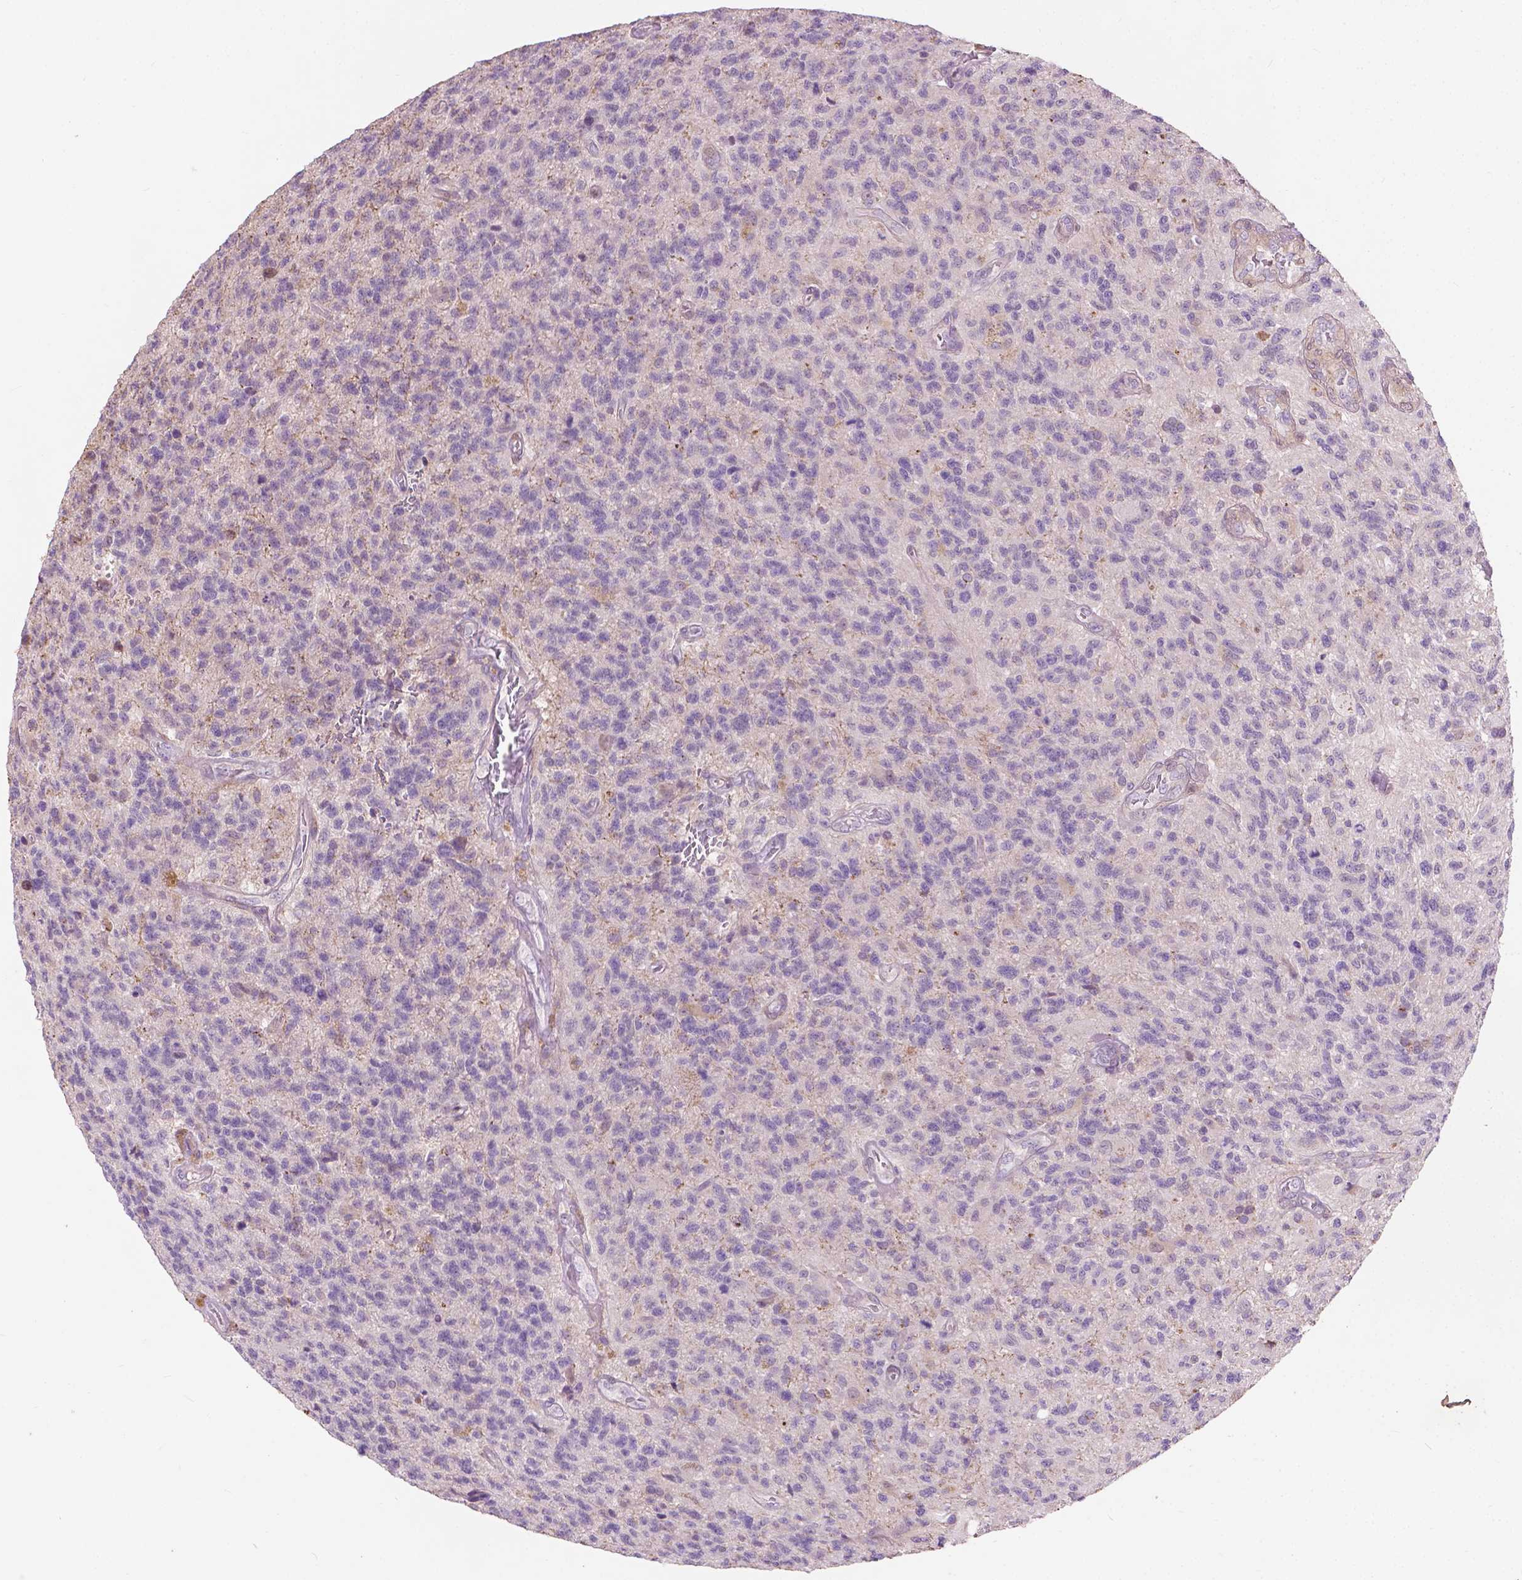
{"staining": {"intensity": "negative", "quantity": "none", "location": "none"}, "tissue": "glioma", "cell_type": "Tumor cells", "image_type": "cancer", "snomed": [{"axis": "morphology", "description": "Glioma, malignant, High grade"}, {"axis": "topography", "description": "Brain"}], "caption": "Immunohistochemistry image of neoplastic tissue: human malignant glioma (high-grade) stained with DAB demonstrates no significant protein staining in tumor cells.", "gene": "GPR37", "patient": {"sex": "male", "age": 56}}